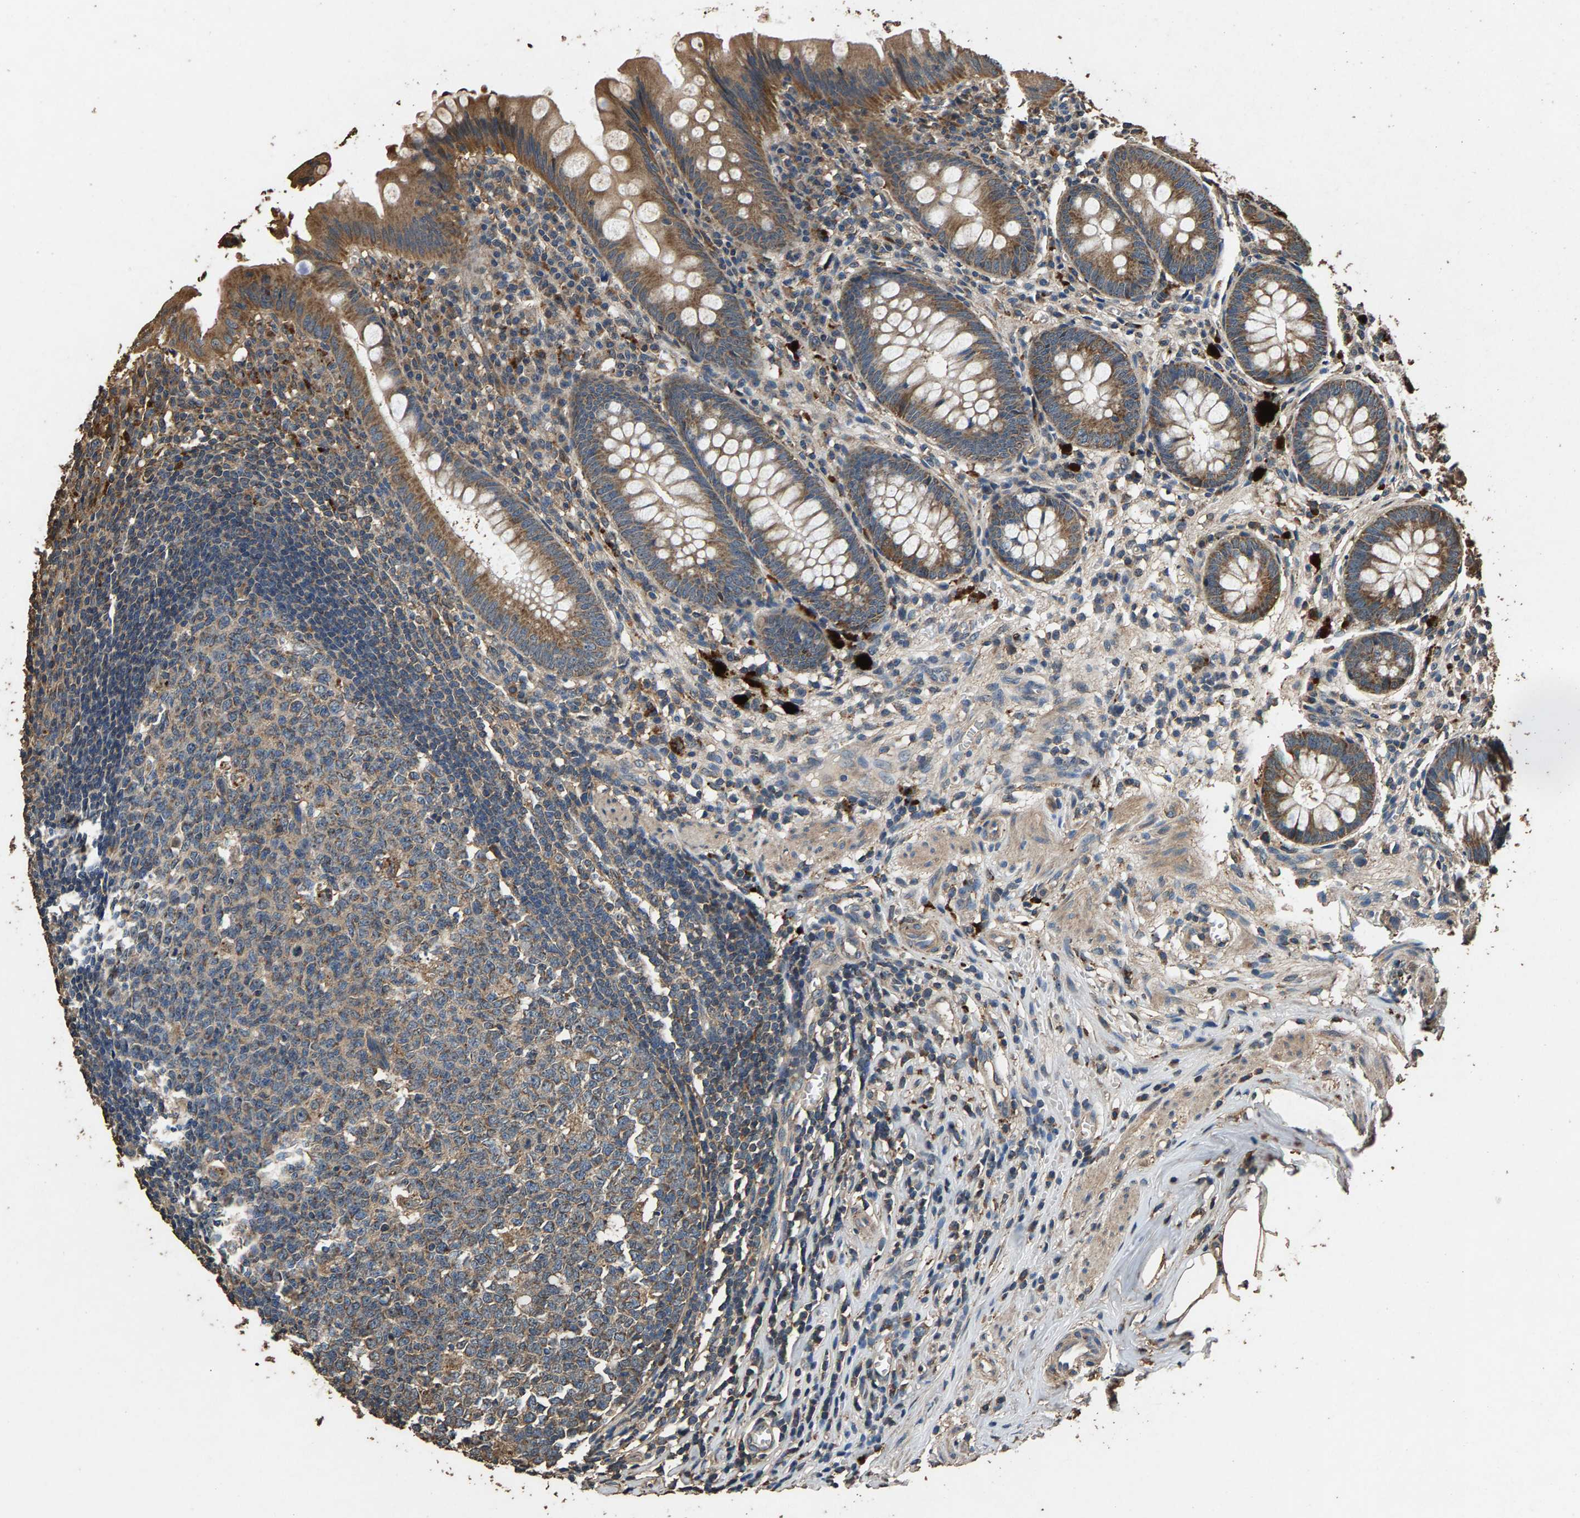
{"staining": {"intensity": "moderate", "quantity": ">75%", "location": "cytoplasmic/membranous"}, "tissue": "appendix", "cell_type": "Glandular cells", "image_type": "normal", "snomed": [{"axis": "morphology", "description": "Normal tissue, NOS"}, {"axis": "topography", "description": "Appendix"}], "caption": "Protein expression analysis of benign appendix exhibits moderate cytoplasmic/membranous positivity in about >75% of glandular cells. (brown staining indicates protein expression, while blue staining denotes nuclei).", "gene": "MRPL27", "patient": {"sex": "male", "age": 56}}